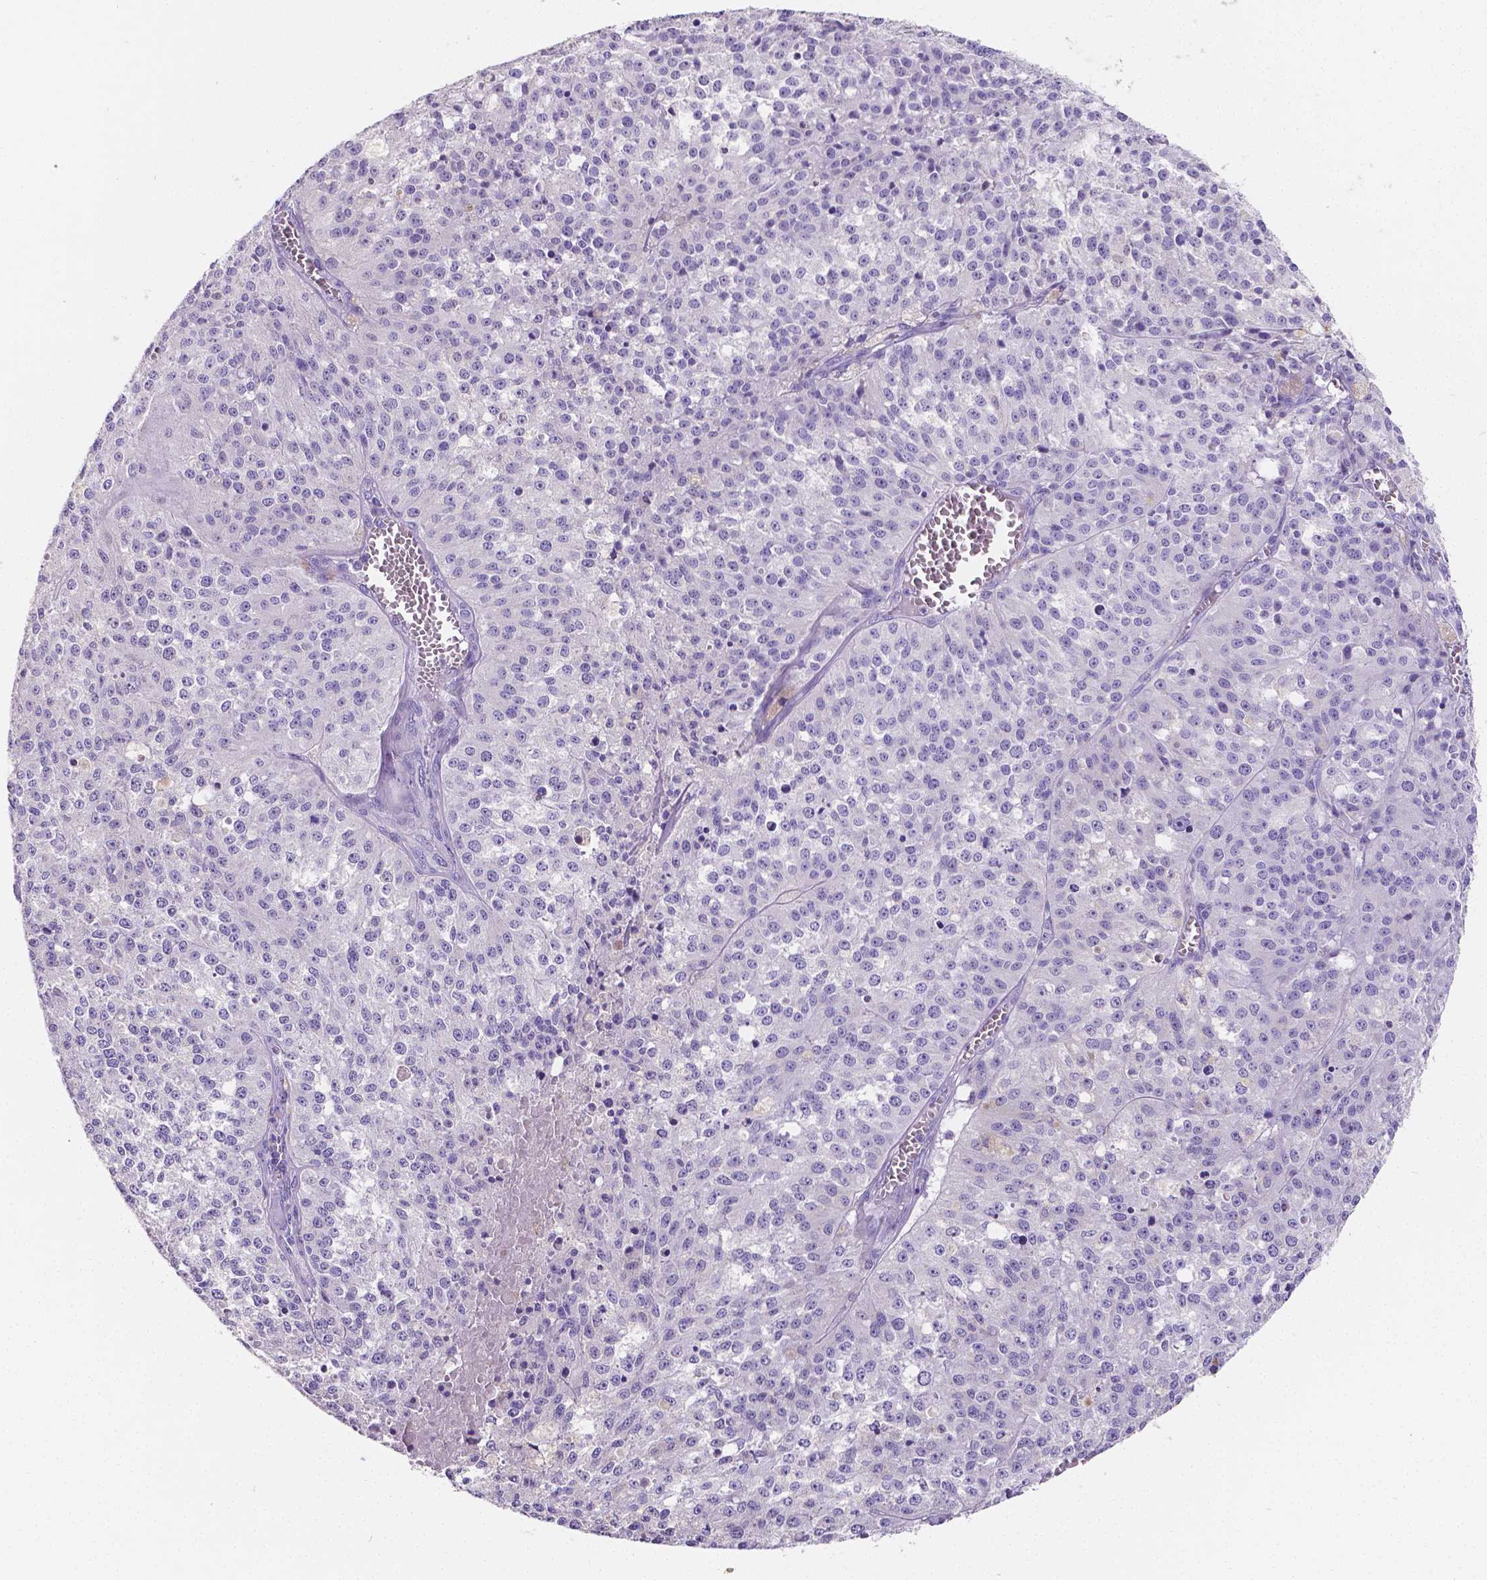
{"staining": {"intensity": "negative", "quantity": "none", "location": "none"}, "tissue": "melanoma", "cell_type": "Tumor cells", "image_type": "cancer", "snomed": [{"axis": "morphology", "description": "Malignant melanoma, Metastatic site"}, {"axis": "topography", "description": "Lymph node"}], "caption": "Image shows no significant protein staining in tumor cells of malignant melanoma (metastatic site).", "gene": "SATB2", "patient": {"sex": "female", "age": 64}}